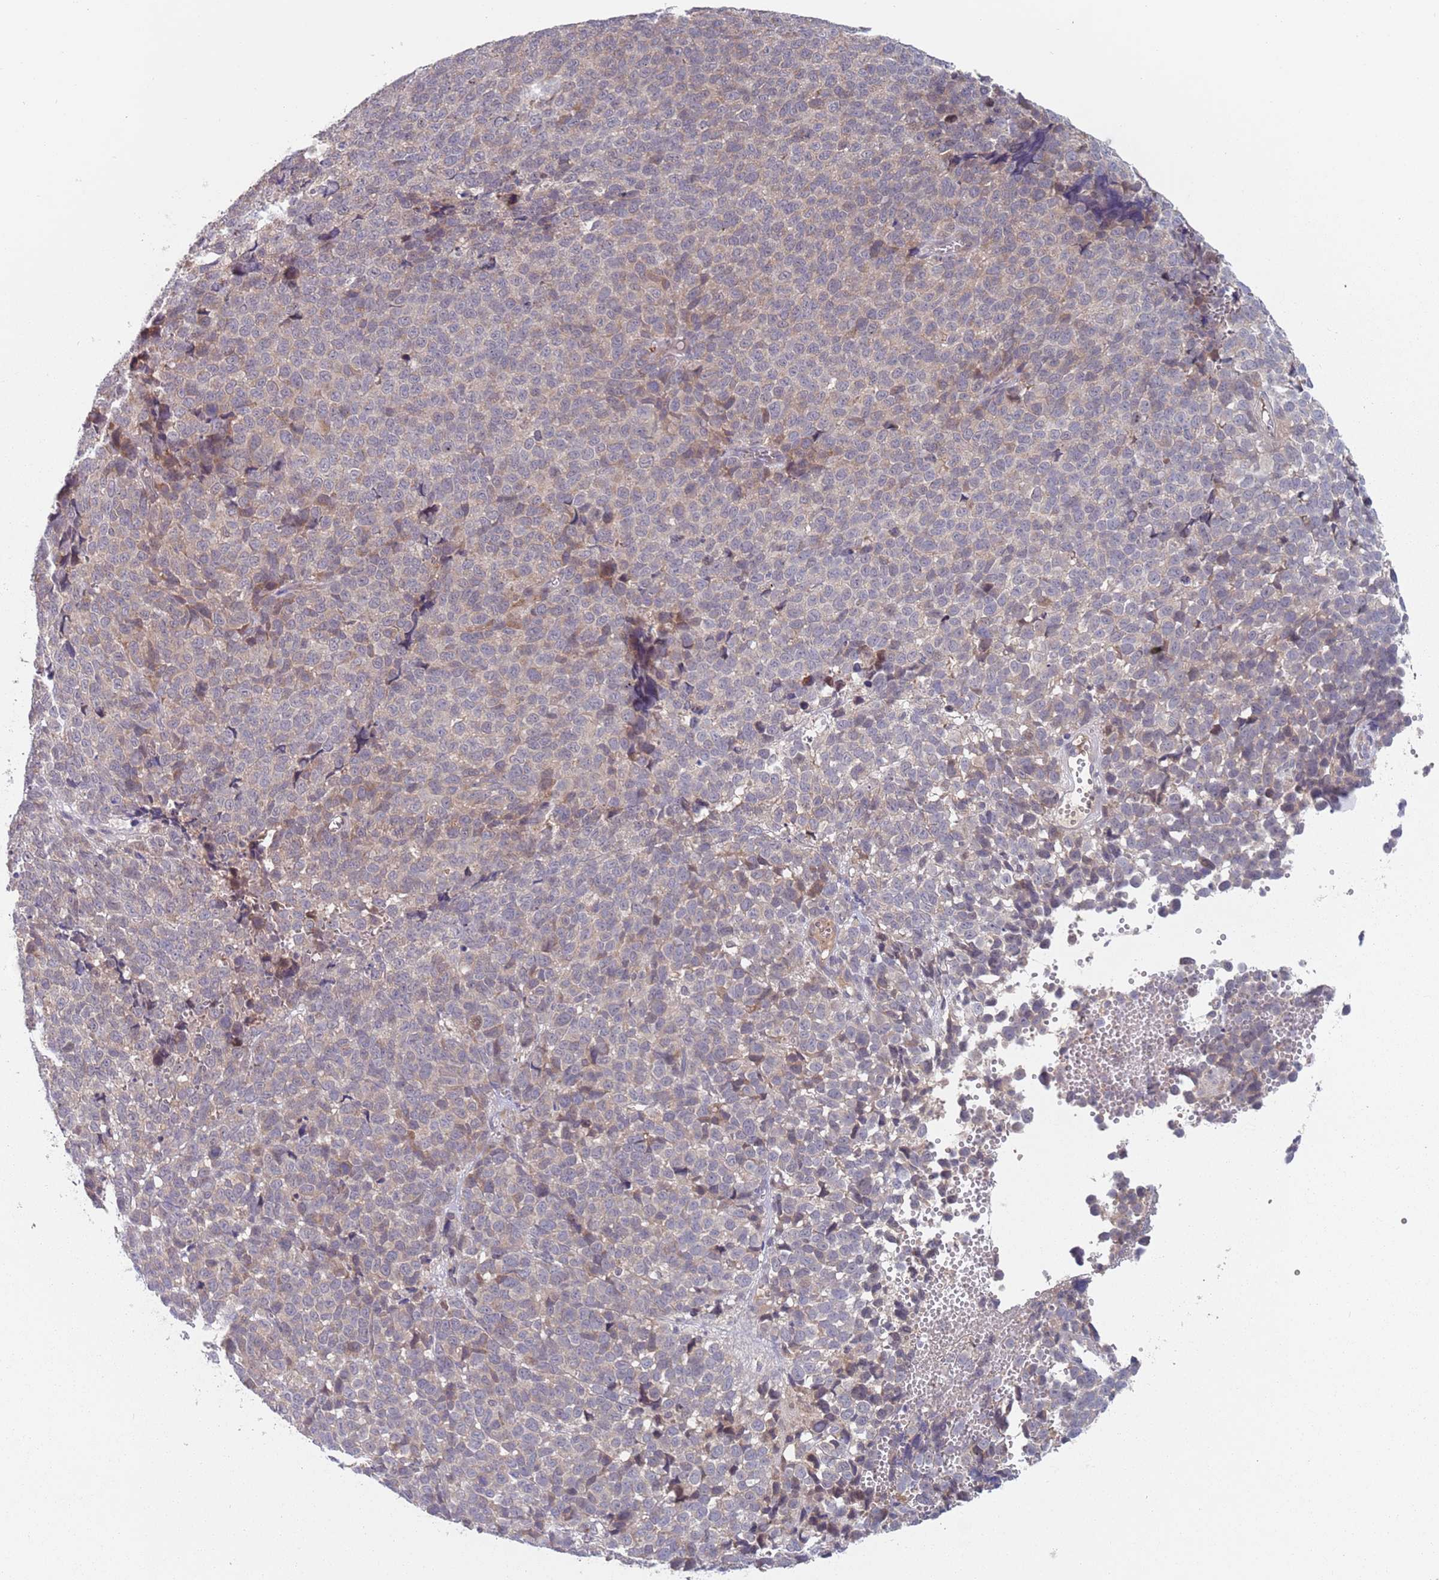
{"staining": {"intensity": "weak", "quantity": "<25%", "location": "cytoplasmic/membranous"}, "tissue": "melanoma", "cell_type": "Tumor cells", "image_type": "cancer", "snomed": [{"axis": "morphology", "description": "Malignant melanoma, NOS"}, {"axis": "topography", "description": "Nose, NOS"}], "caption": "Human melanoma stained for a protein using IHC displays no staining in tumor cells.", "gene": "ZNF140", "patient": {"sex": "female", "age": 48}}